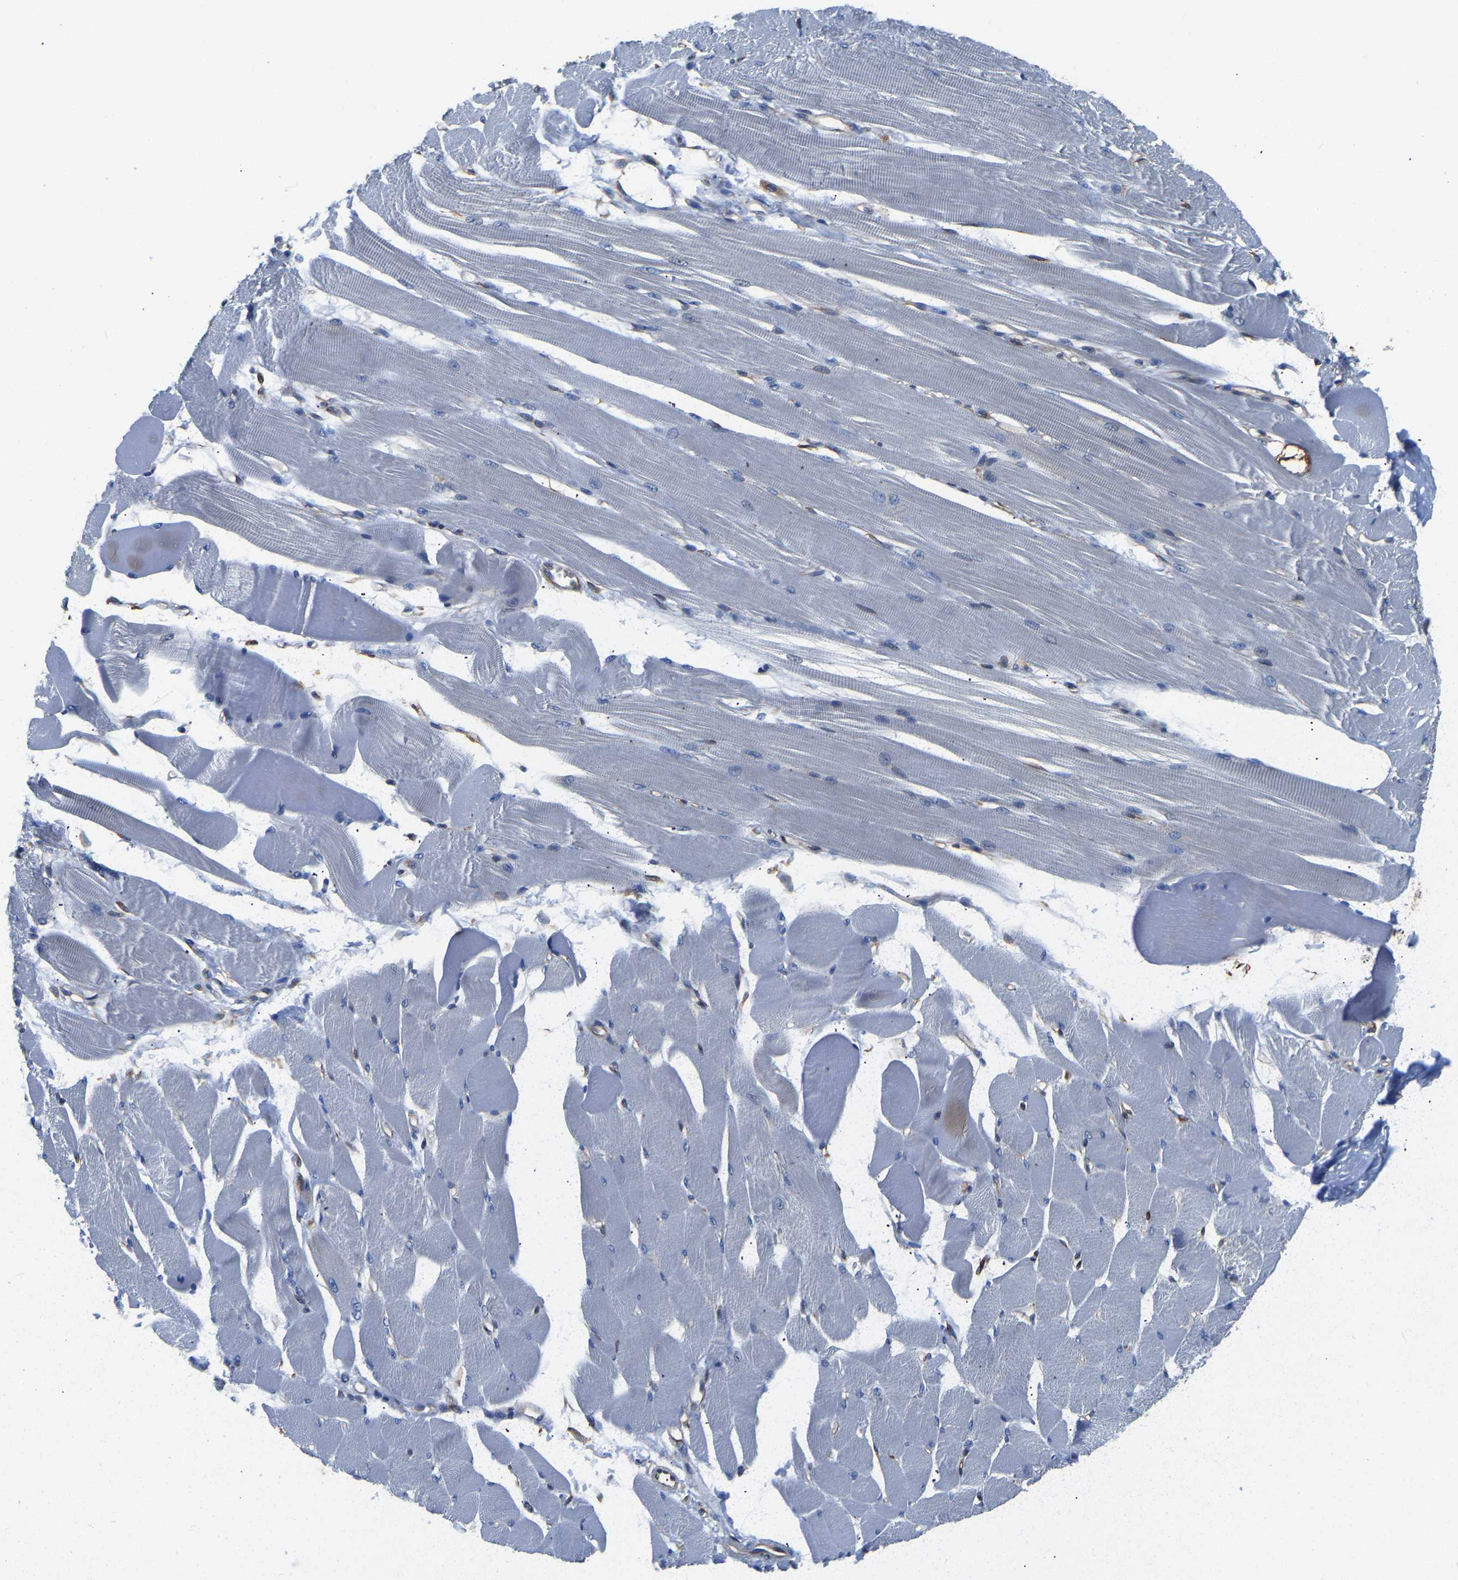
{"staining": {"intensity": "negative", "quantity": "none", "location": "none"}, "tissue": "skeletal muscle", "cell_type": "Myocytes", "image_type": "normal", "snomed": [{"axis": "morphology", "description": "Normal tissue, NOS"}, {"axis": "topography", "description": "Skeletal muscle"}, {"axis": "topography", "description": "Peripheral nerve tissue"}], "caption": "A photomicrograph of human skeletal muscle is negative for staining in myocytes. (DAB (3,3'-diaminobenzidine) immunohistochemistry visualized using brightfield microscopy, high magnification).", "gene": "ARL6IP5", "patient": {"sex": "female", "age": 84}}